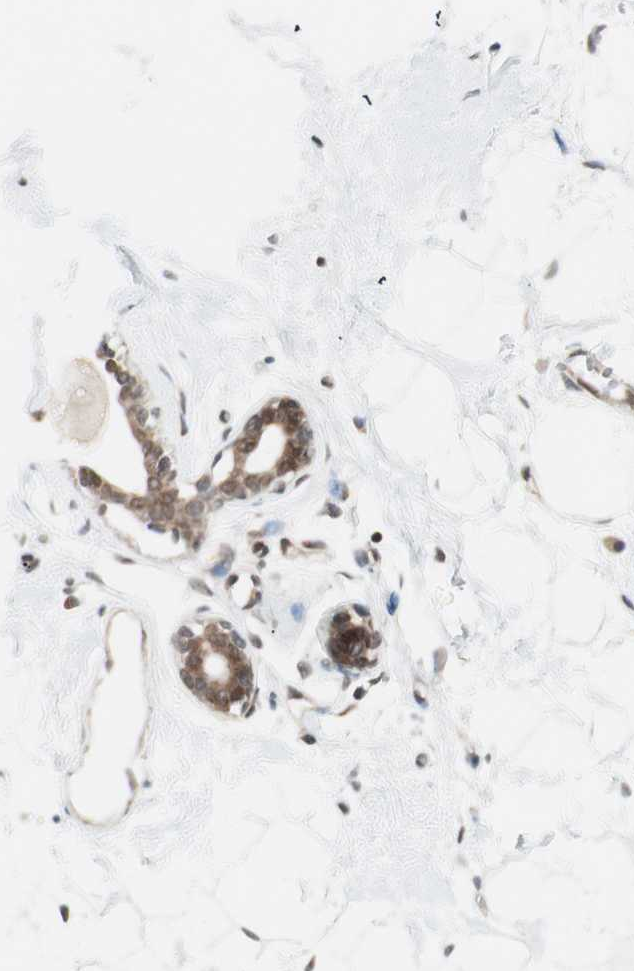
{"staining": {"intensity": "negative", "quantity": "none", "location": "none"}, "tissue": "breast", "cell_type": "Adipocytes", "image_type": "normal", "snomed": [{"axis": "morphology", "description": "Normal tissue, NOS"}, {"axis": "topography", "description": "Breast"}], "caption": "A histopathology image of breast stained for a protein displays no brown staining in adipocytes. The staining is performed using DAB (3,3'-diaminobenzidine) brown chromogen with nuclei counter-stained in using hematoxylin.", "gene": "UBE2I", "patient": {"sex": "female", "age": 23}}